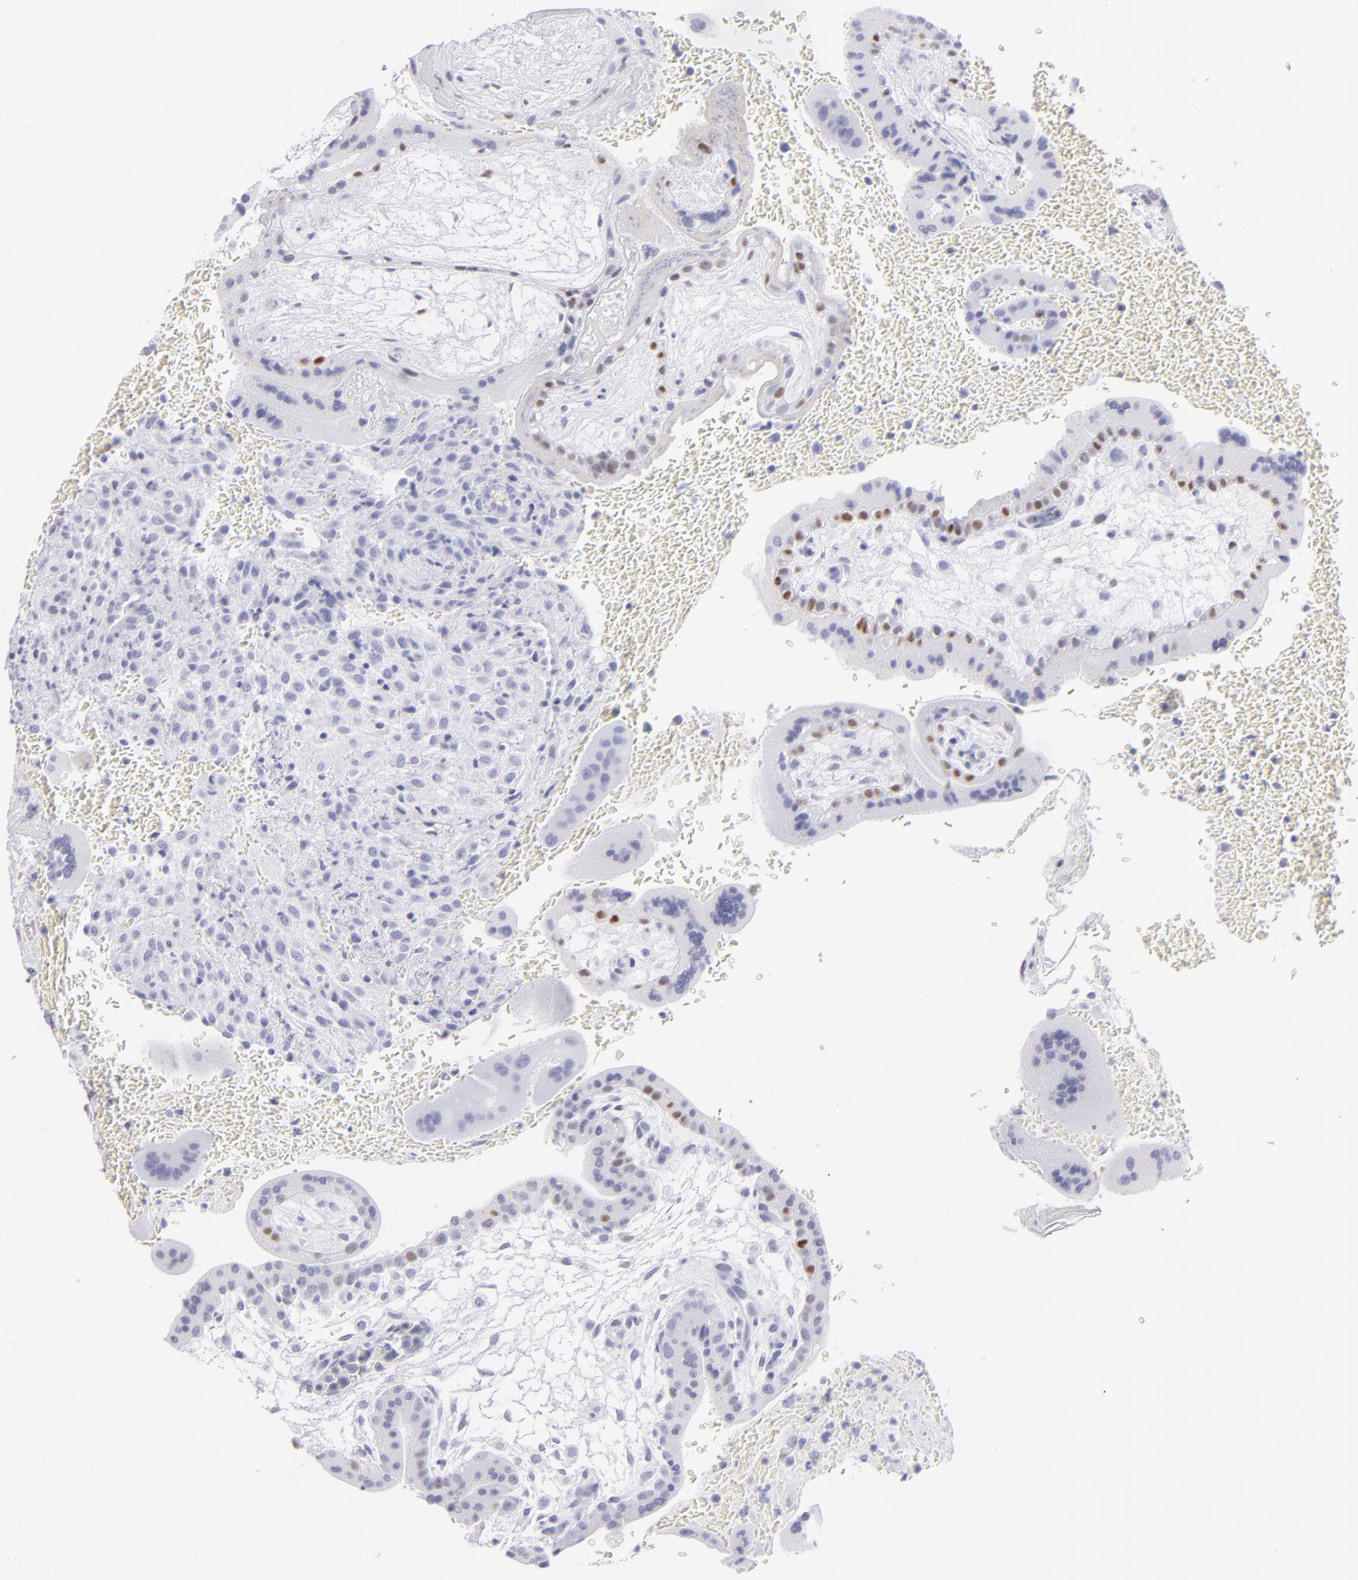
{"staining": {"intensity": "negative", "quantity": "none", "location": "none"}, "tissue": "placenta", "cell_type": "Decidual cells", "image_type": "normal", "snomed": [{"axis": "morphology", "description": "Normal tissue, NOS"}, {"axis": "topography", "description": "Placenta"}], "caption": "Decidual cells are negative for brown protein staining in unremarkable placenta. (DAB (3,3'-diaminobenzidine) immunohistochemistry (IHC) with hematoxylin counter stain).", "gene": "PRPH", "patient": {"sex": "female", "age": 35}}